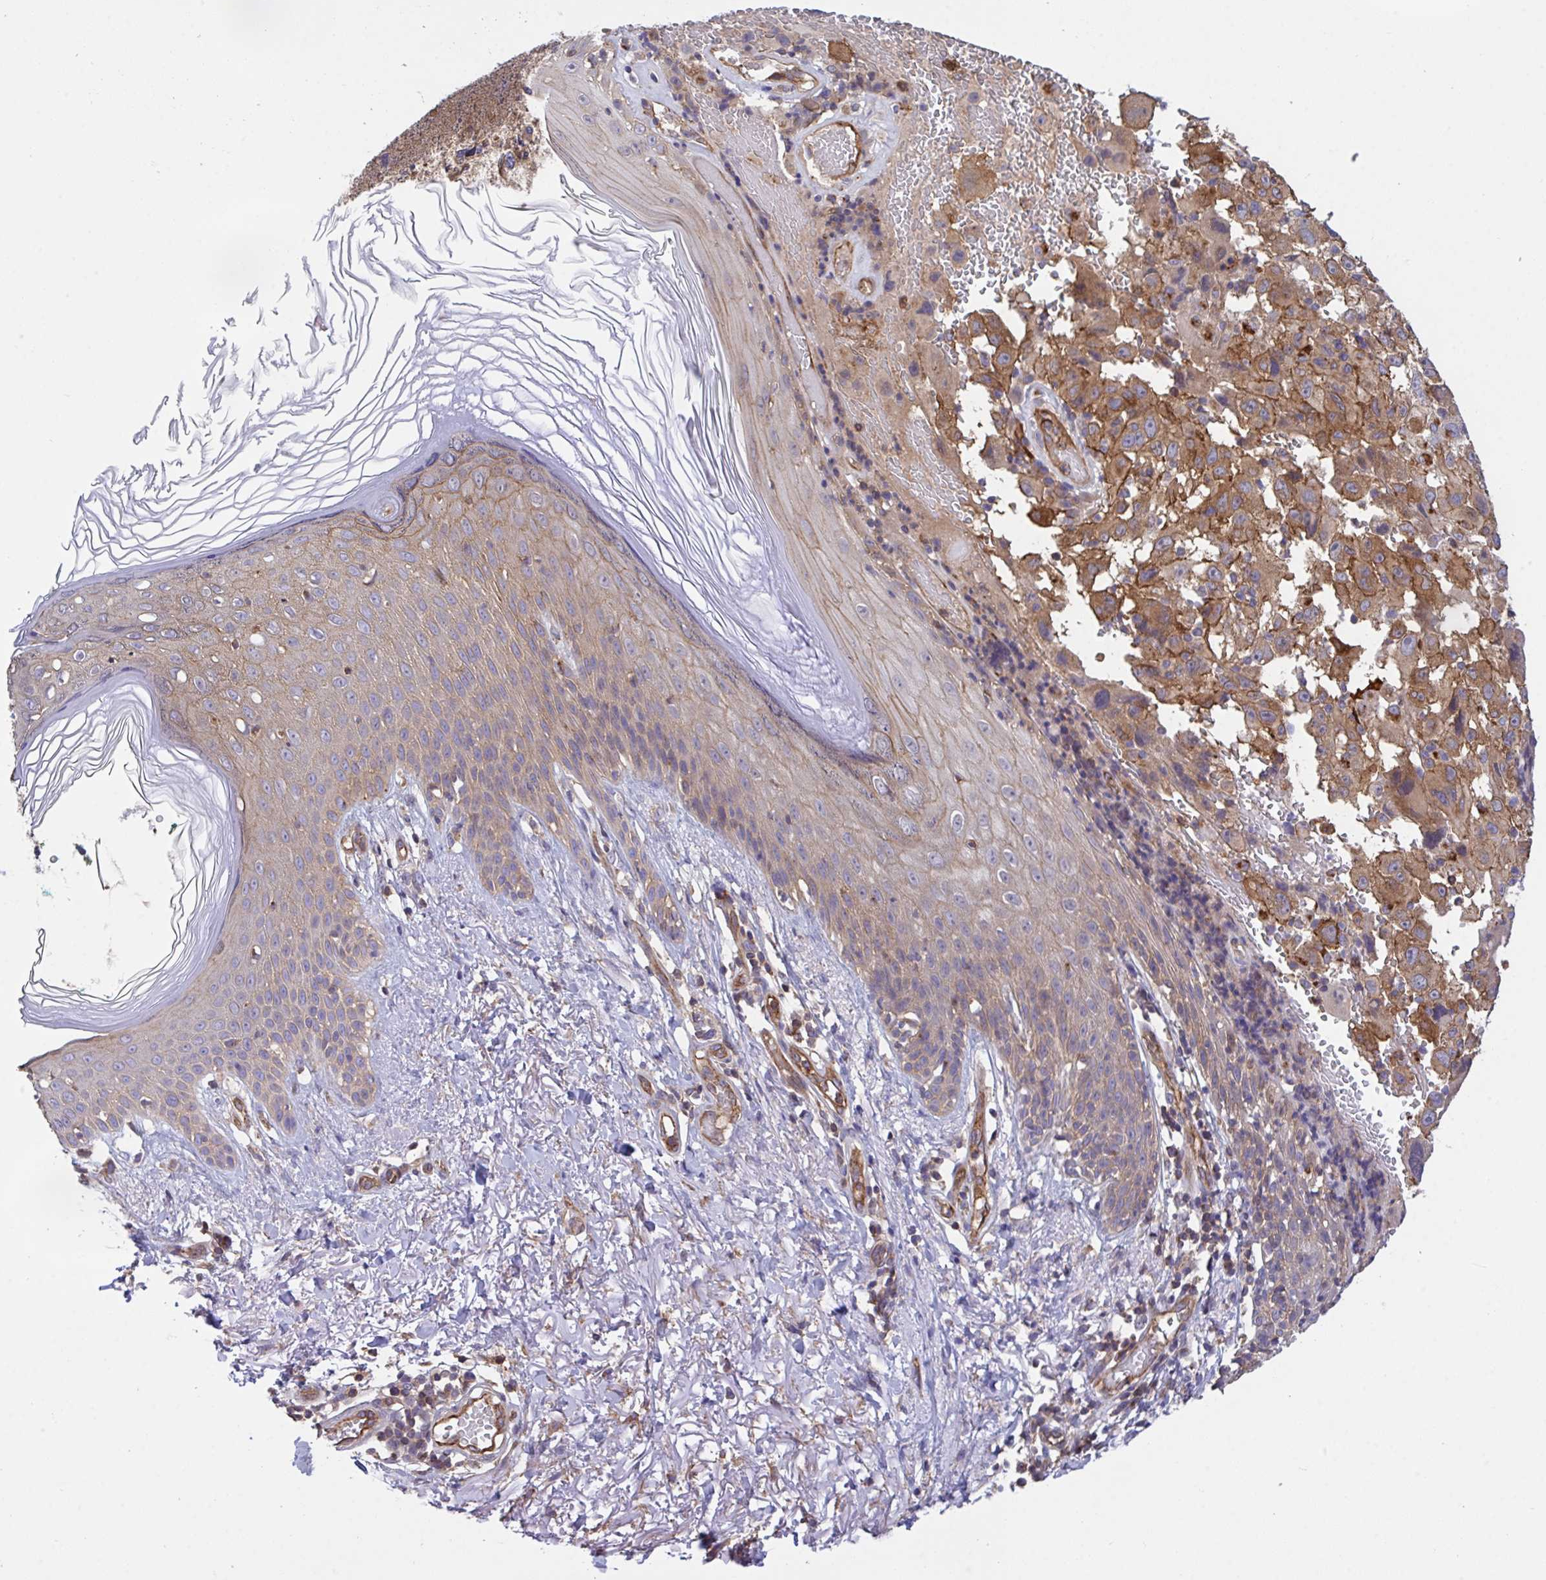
{"staining": {"intensity": "moderate", "quantity": ">75%", "location": "cytoplasmic/membranous"}, "tissue": "melanoma", "cell_type": "Tumor cells", "image_type": "cancer", "snomed": [{"axis": "morphology", "description": "Malignant melanoma, NOS"}, {"axis": "topography", "description": "Skin"}], "caption": "Immunohistochemistry (IHC) photomicrograph of human malignant melanoma stained for a protein (brown), which exhibits medium levels of moderate cytoplasmic/membranous expression in about >75% of tumor cells.", "gene": "C4orf36", "patient": {"sex": "female", "age": 71}}